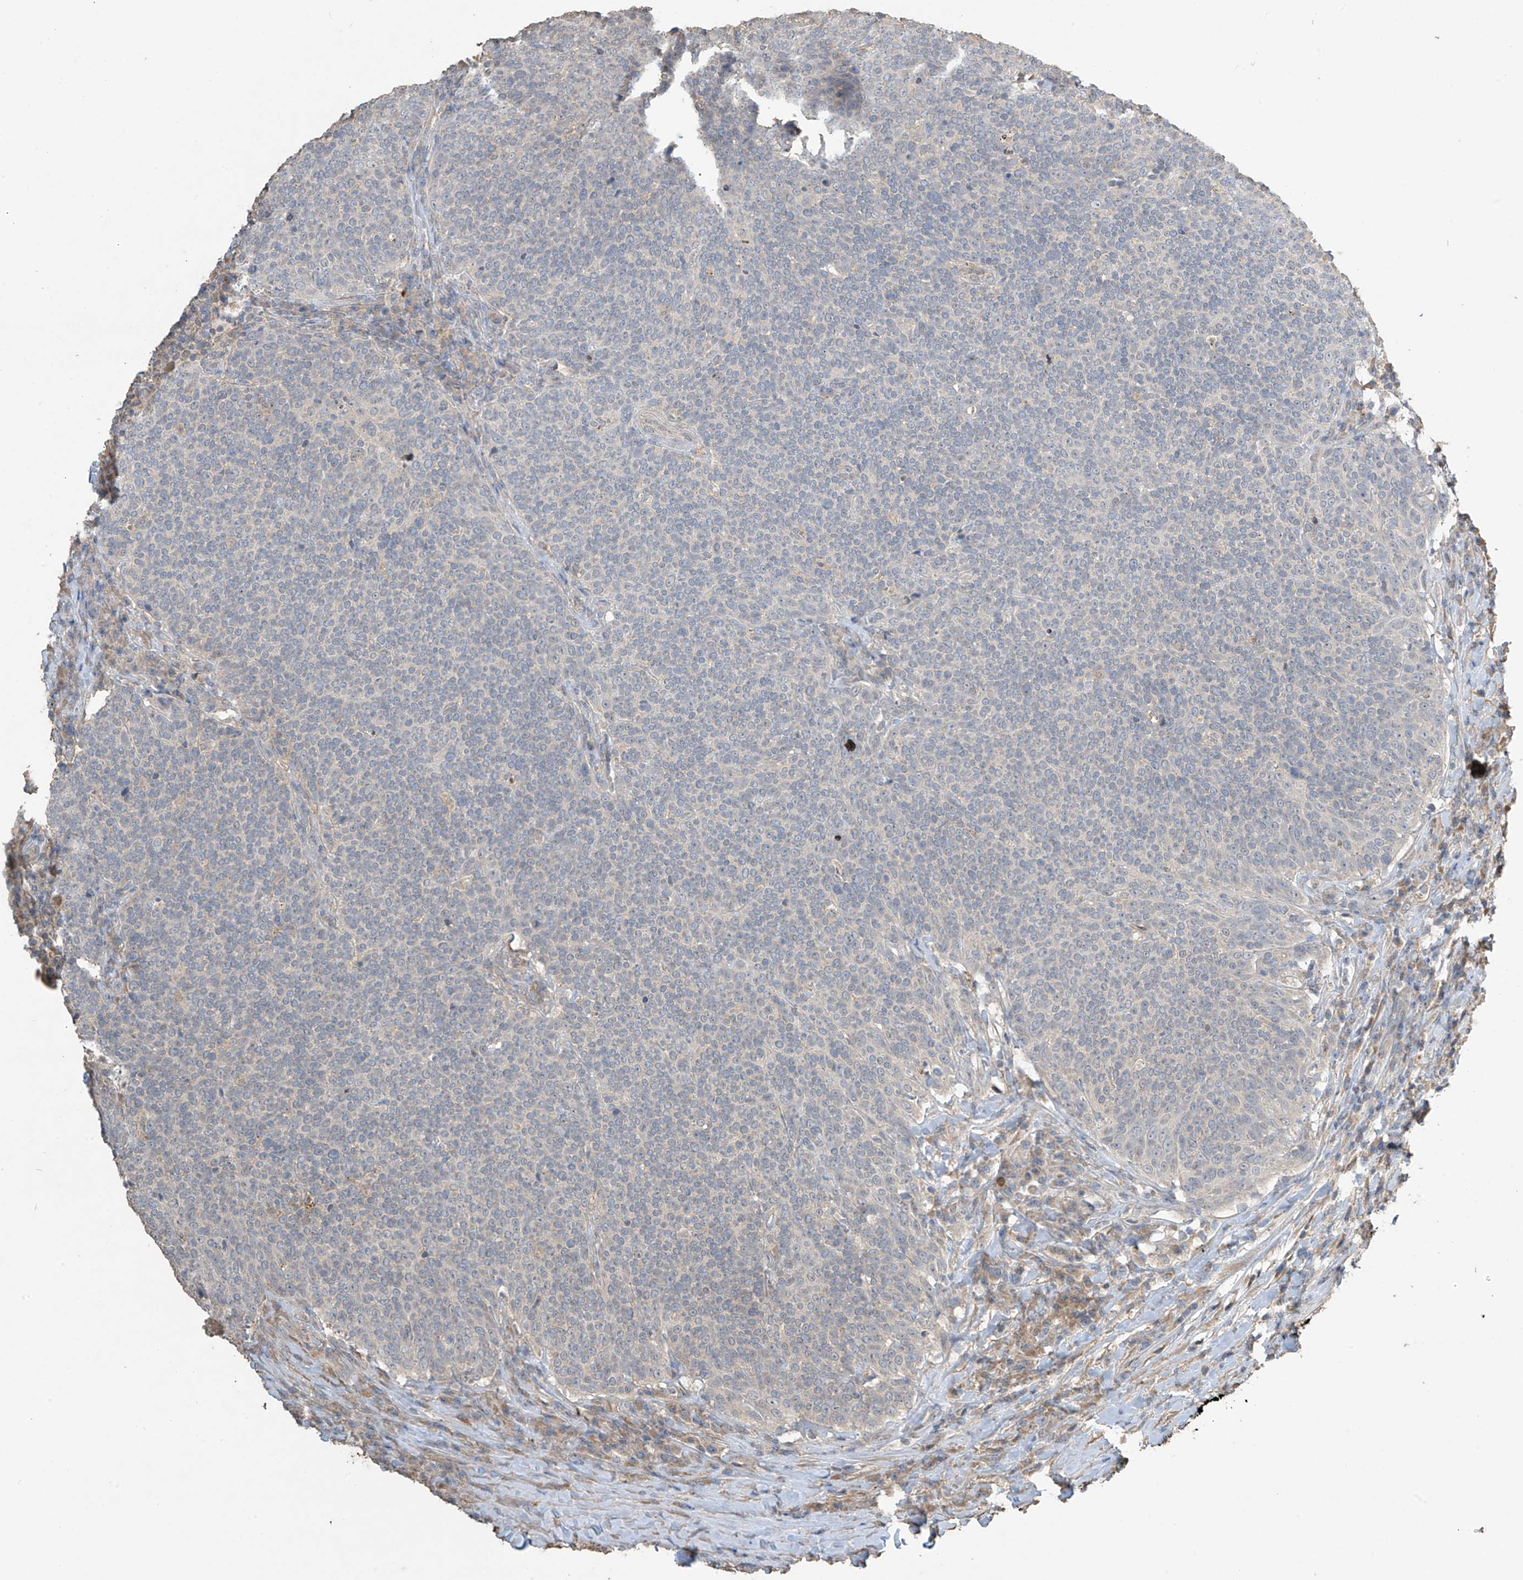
{"staining": {"intensity": "negative", "quantity": "none", "location": "none"}, "tissue": "head and neck cancer", "cell_type": "Tumor cells", "image_type": "cancer", "snomed": [{"axis": "morphology", "description": "Squamous cell carcinoma, NOS"}, {"axis": "morphology", "description": "Squamous cell carcinoma, metastatic, NOS"}, {"axis": "topography", "description": "Lymph node"}, {"axis": "topography", "description": "Head-Neck"}], "caption": "DAB (3,3'-diaminobenzidine) immunohistochemical staining of human head and neck squamous cell carcinoma shows no significant staining in tumor cells.", "gene": "SLFN14", "patient": {"sex": "male", "age": 62}}